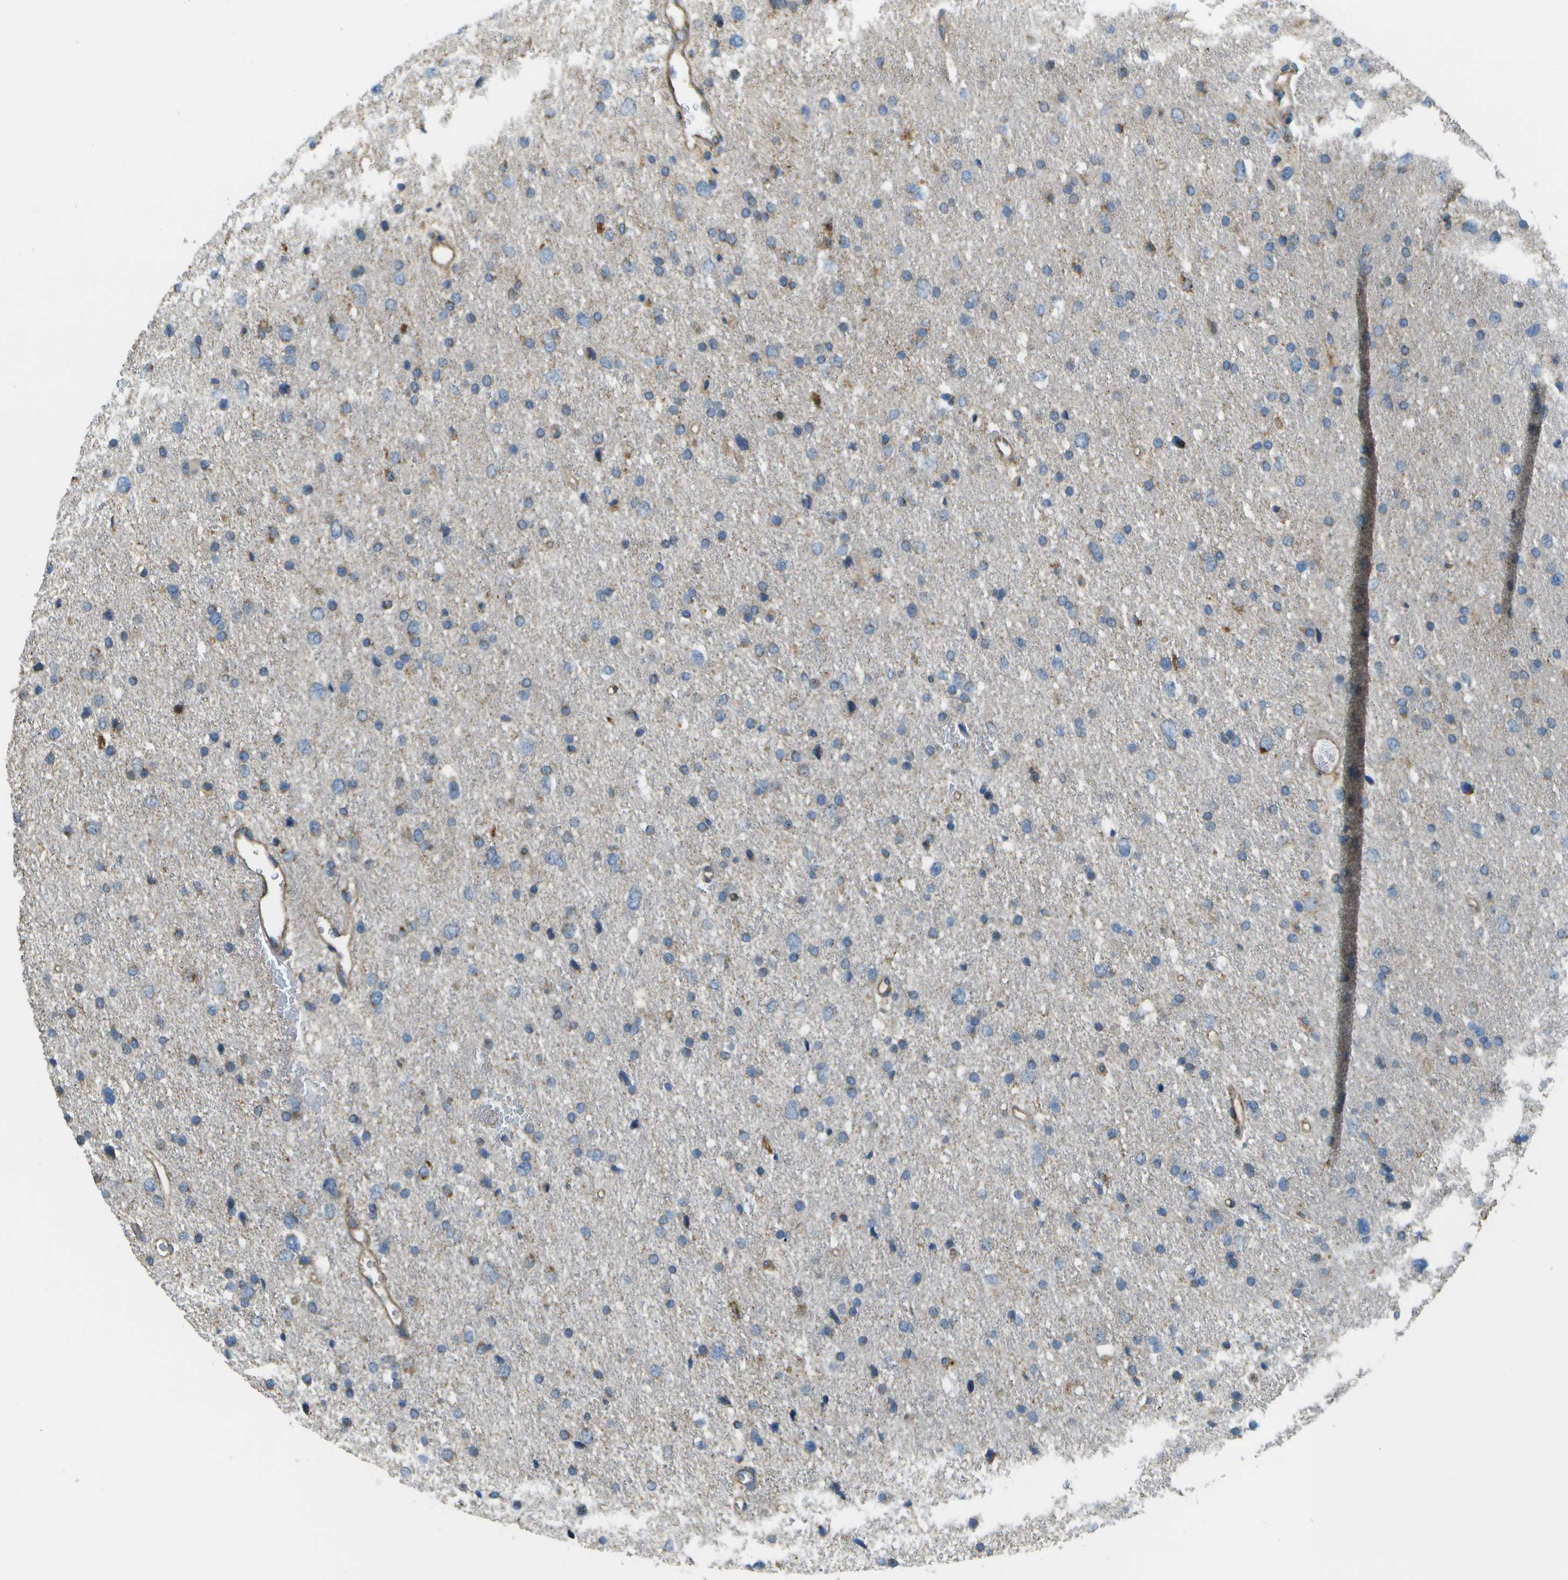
{"staining": {"intensity": "weak", "quantity": "<25%", "location": "cytoplasmic/membranous"}, "tissue": "glioma", "cell_type": "Tumor cells", "image_type": "cancer", "snomed": [{"axis": "morphology", "description": "Glioma, malignant, Low grade"}, {"axis": "topography", "description": "Brain"}], "caption": "Image shows no significant protein staining in tumor cells of glioma.", "gene": "NRK", "patient": {"sex": "female", "age": 37}}